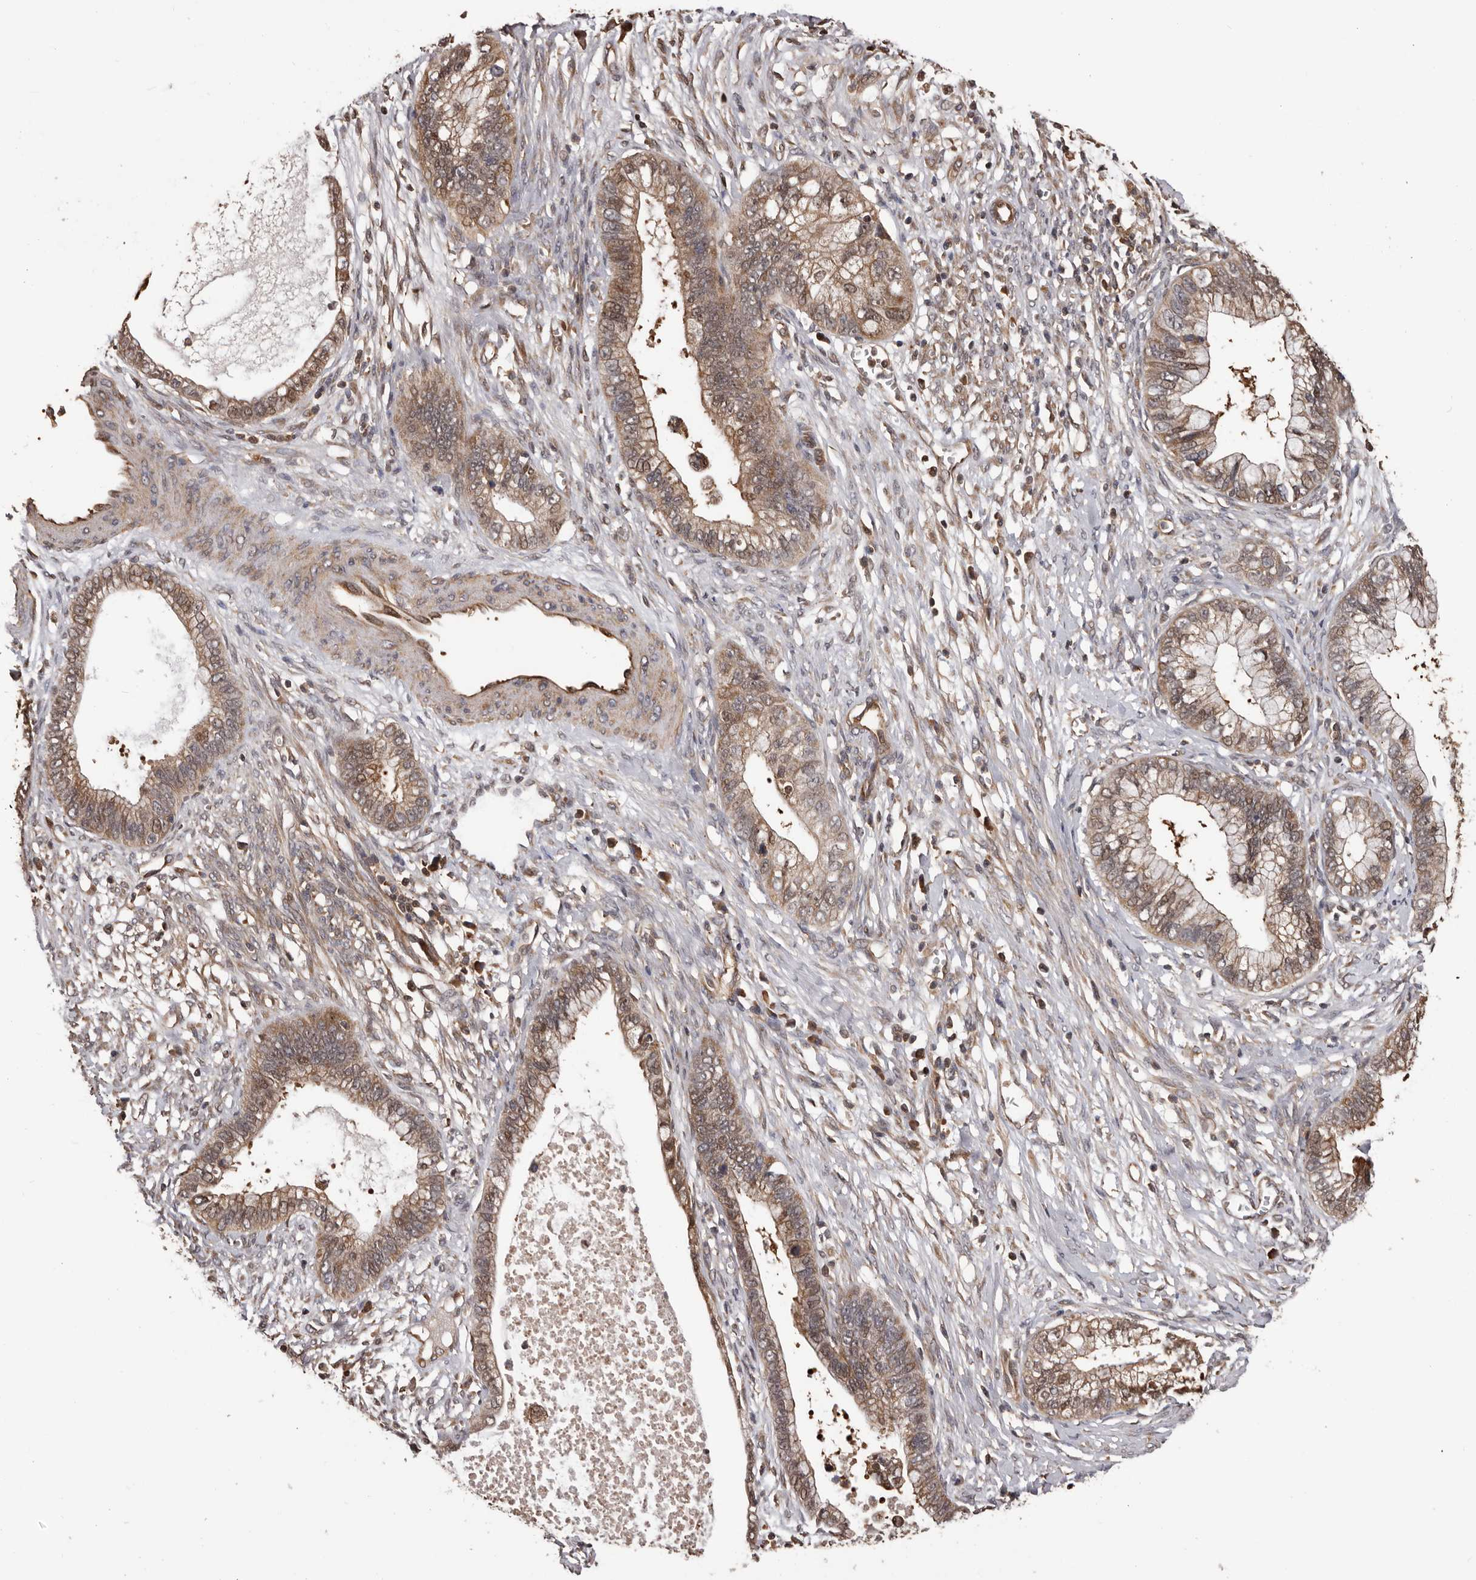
{"staining": {"intensity": "moderate", "quantity": ">75%", "location": "cytoplasmic/membranous,nuclear"}, "tissue": "cervical cancer", "cell_type": "Tumor cells", "image_type": "cancer", "snomed": [{"axis": "morphology", "description": "Adenocarcinoma, NOS"}, {"axis": "topography", "description": "Cervix"}], "caption": "A micrograph of adenocarcinoma (cervical) stained for a protein reveals moderate cytoplasmic/membranous and nuclear brown staining in tumor cells. (DAB (3,3'-diaminobenzidine) IHC with brightfield microscopy, high magnification).", "gene": "ADAMTS2", "patient": {"sex": "female", "age": 44}}